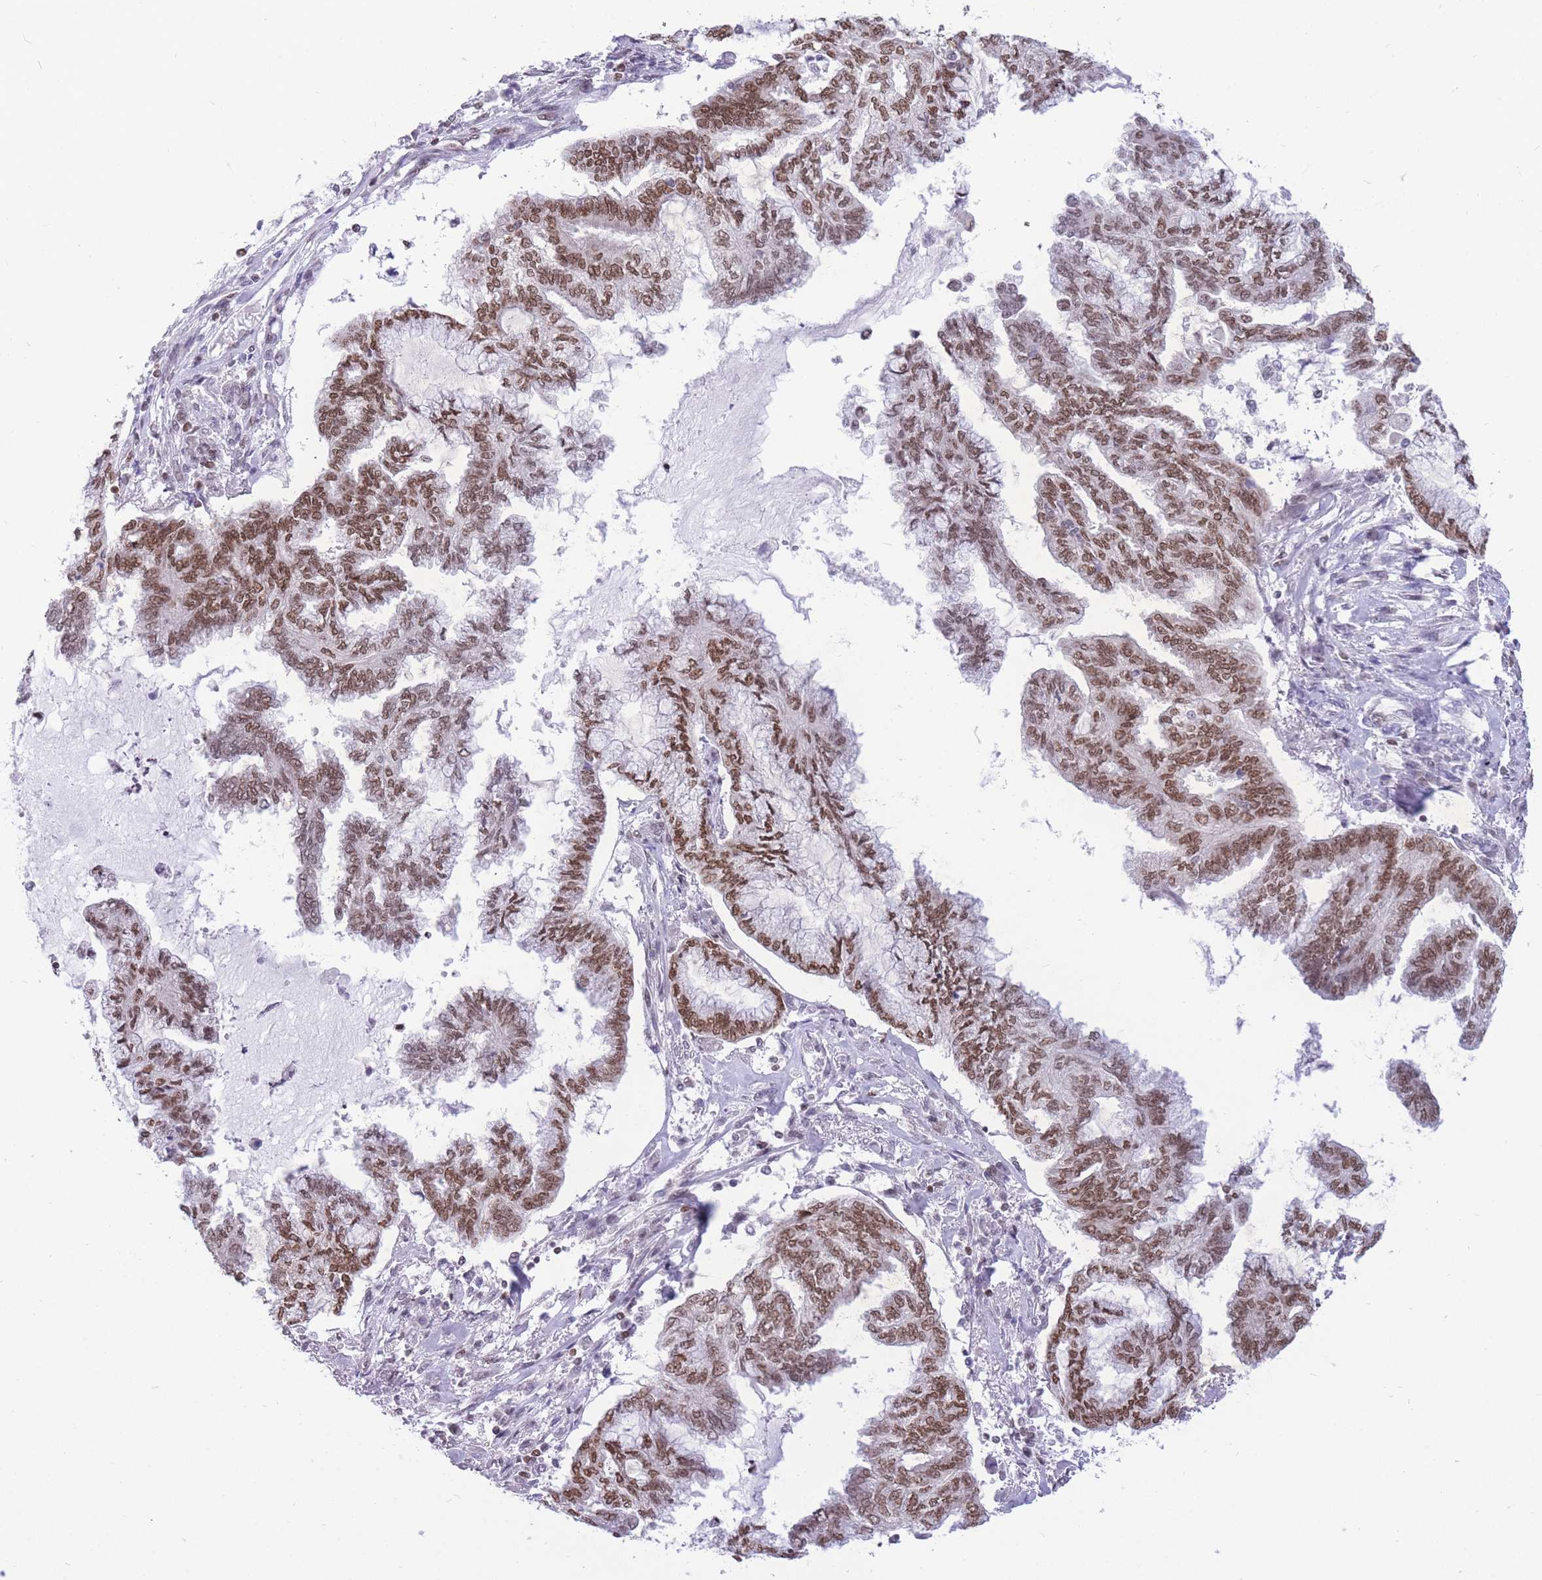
{"staining": {"intensity": "moderate", "quantity": ">75%", "location": "nuclear"}, "tissue": "endometrial cancer", "cell_type": "Tumor cells", "image_type": "cancer", "snomed": [{"axis": "morphology", "description": "Adenocarcinoma, NOS"}, {"axis": "topography", "description": "Endometrium"}], "caption": "This histopathology image demonstrates immunohistochemistry (IHC) staining of adenocarcinoma (endometrial), with medium moderate nuclear expression in approximately >75% of tumor cells.", "gene": "HMGN1", "patient": {"sex": "female", "age": 86}}